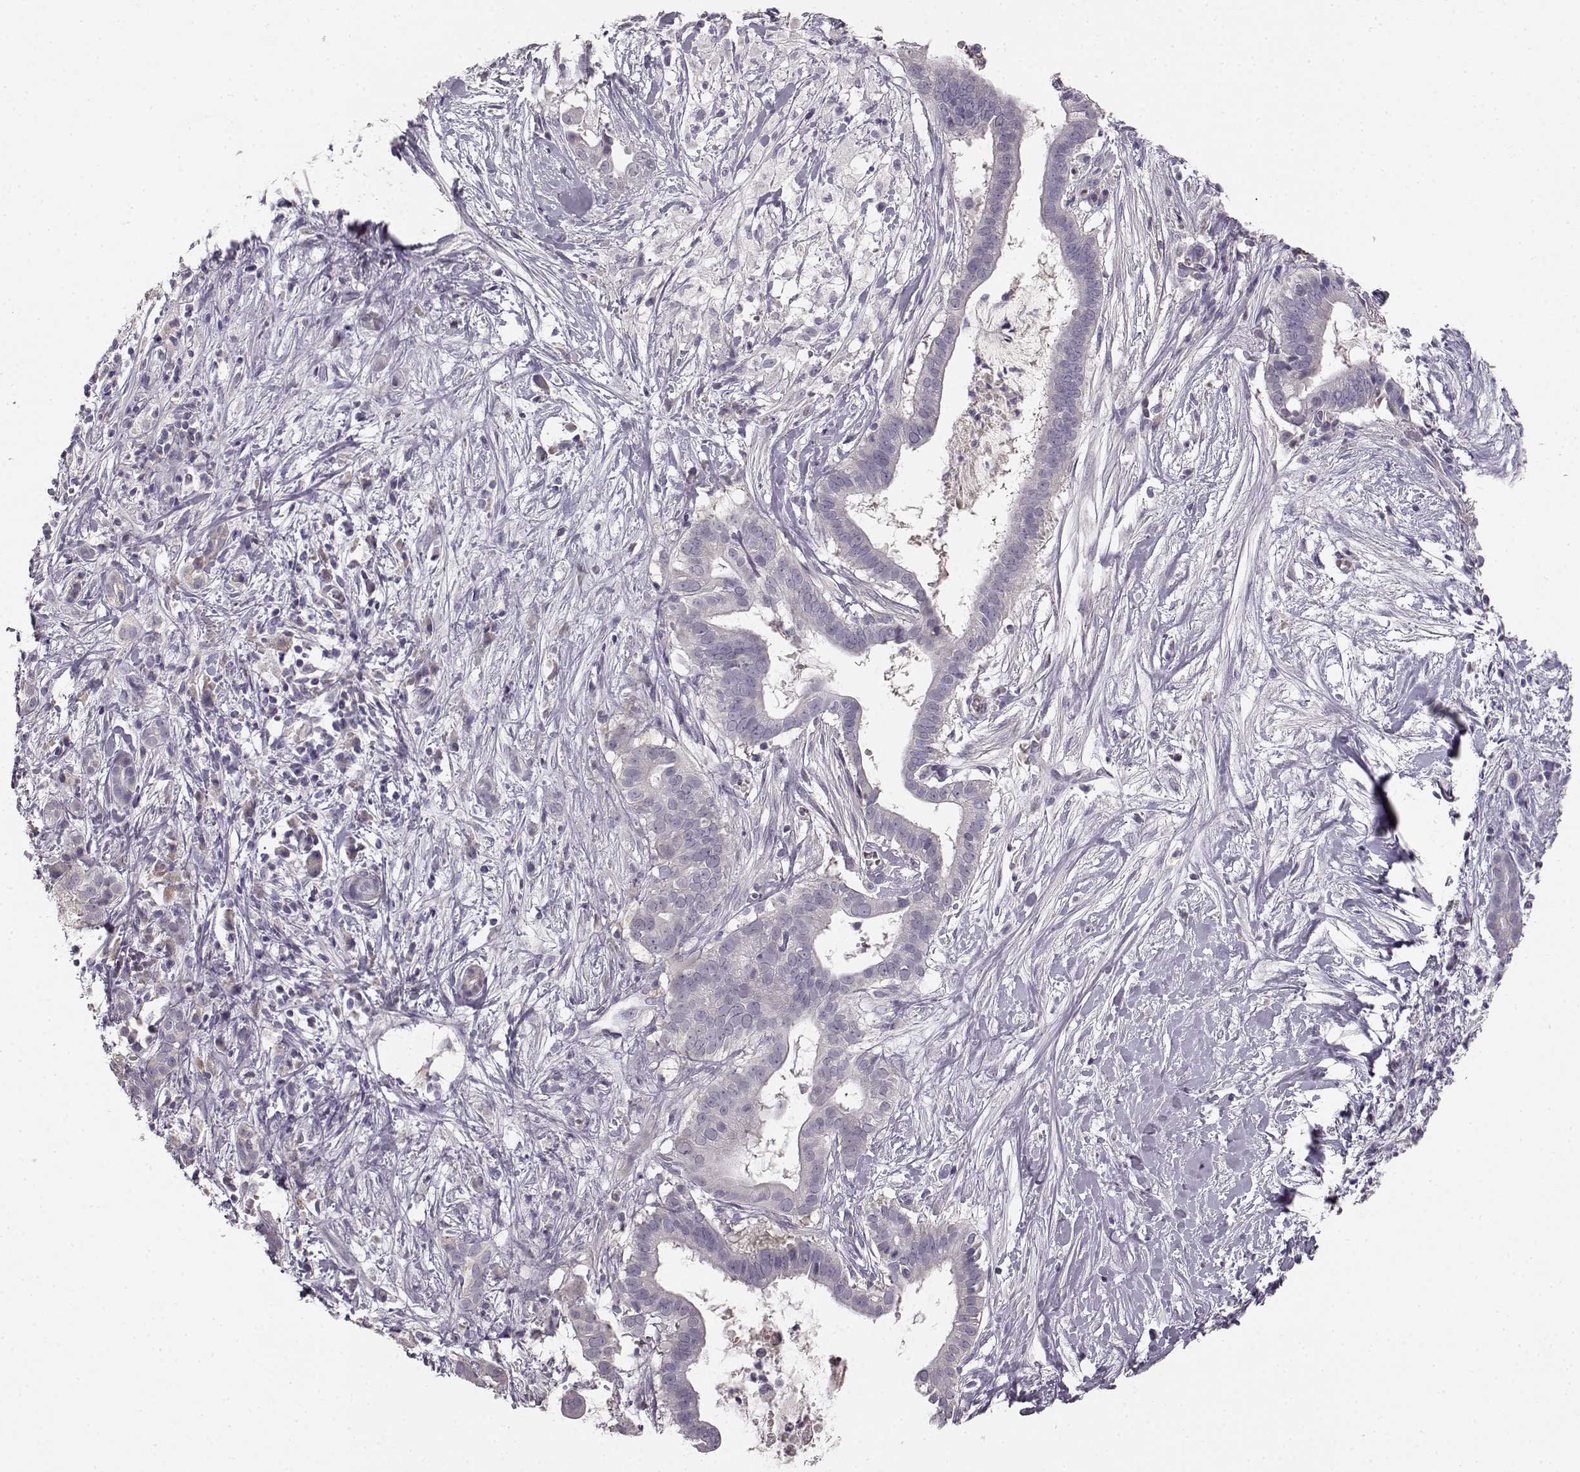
{"staining": {"intensity": "negative", "quantity": "none", "location": "none"}, "tissue": "pancreatic cancer", "cell_type": "Tumor cells", "image_type": "cancer", "snomed": [{"axis": "morphology", "description": "Adenocarcinoma, NOS"}, {"axis": "topography", "description": "Pancreas"}], "caption": "Pancreatic adenocarcinoma stained for a protein using immunohistochemistry shows no positivity tumor cells.", "gene": "BFSP2", "patient": {"sex": "male", "age": 61}}